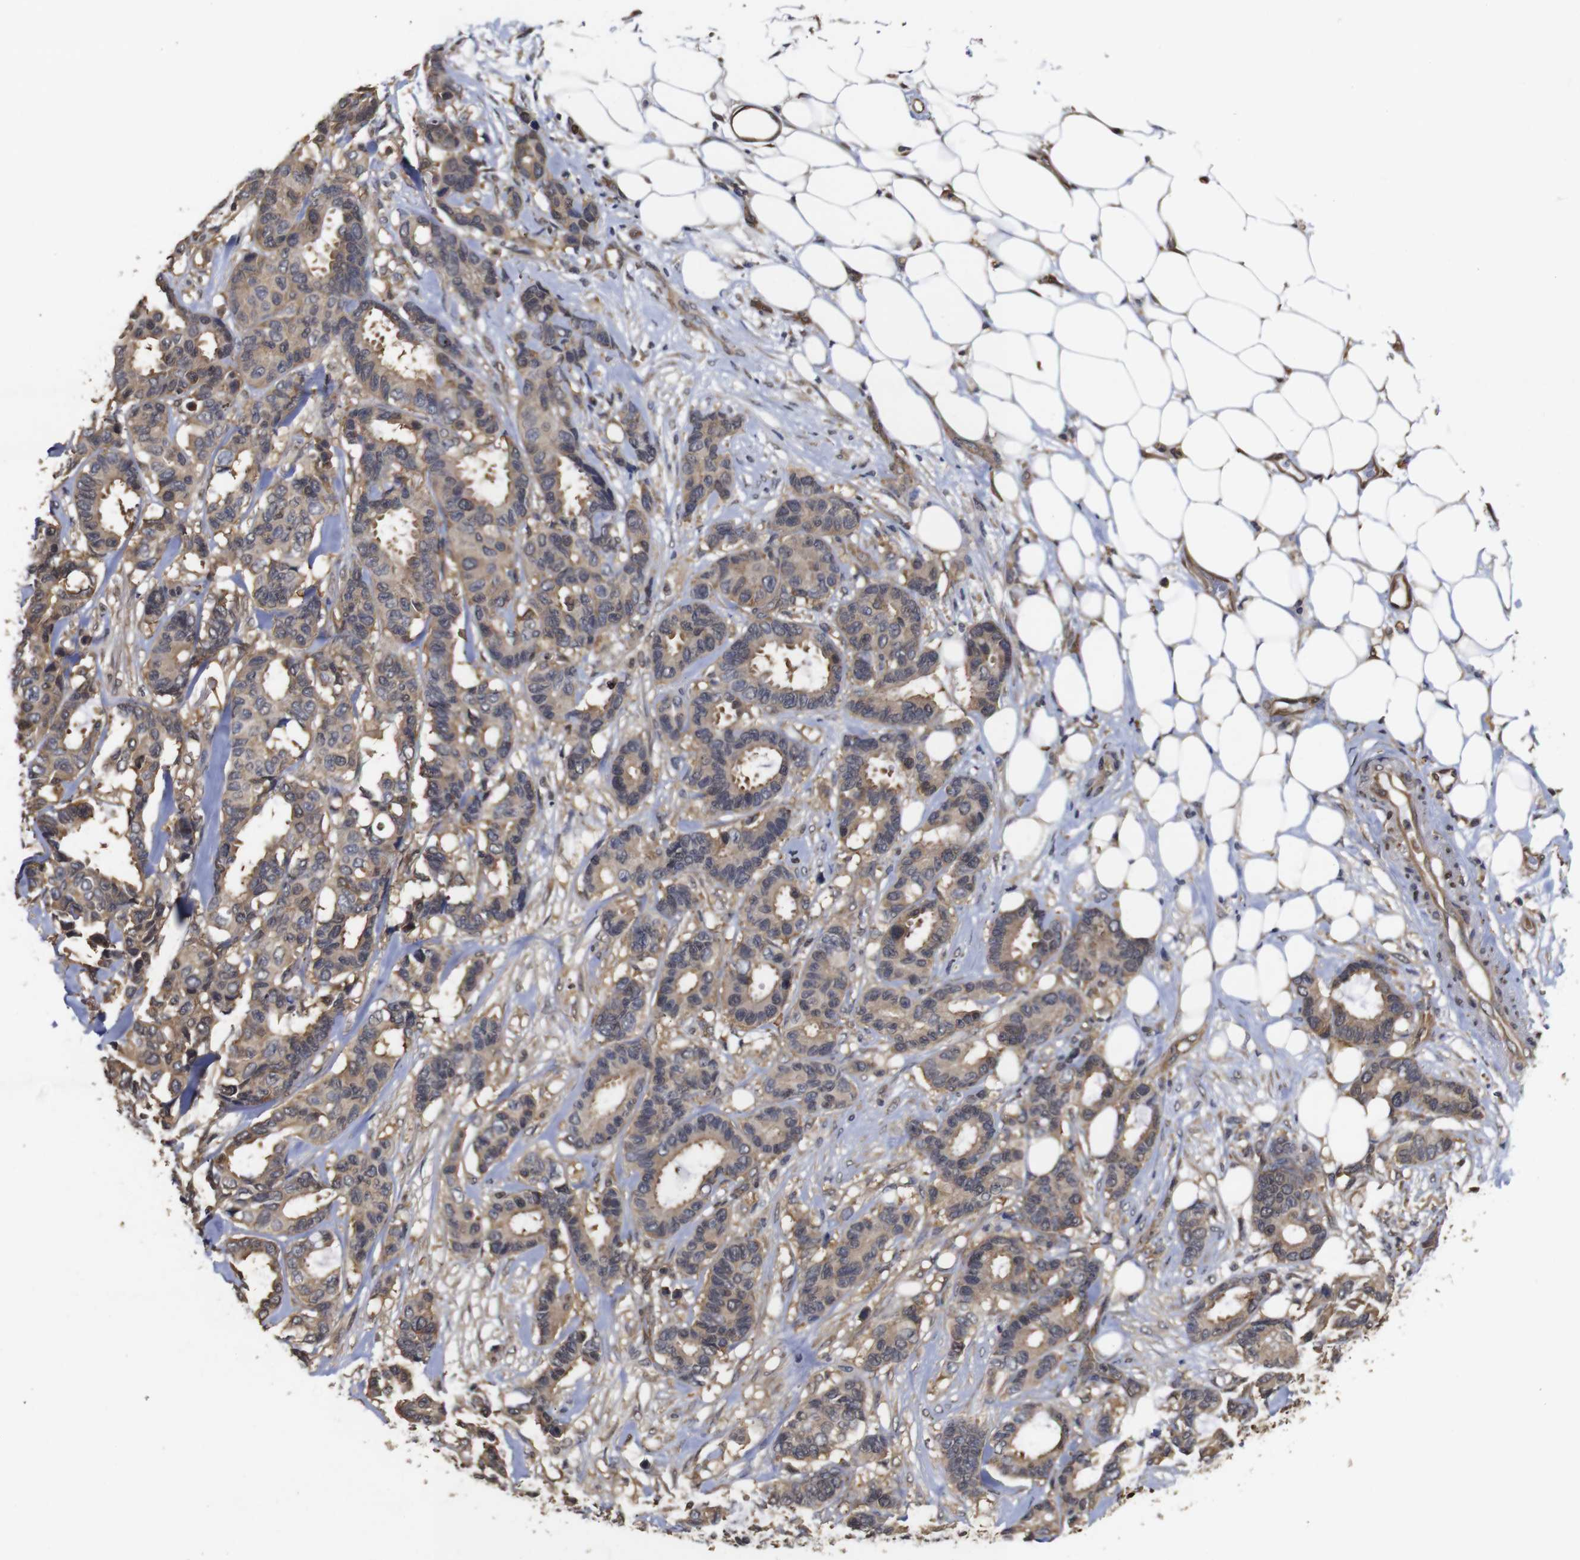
{"staining": {"intensity": "weak", "quantity": ">75%", "location": "cytoplasmic/membranous"}, "tissue": "breast cancer", "cell_type": "Tumor cells", "image_type": "cancer", "snomed": [{"axis": "morphology", "description": "Duct carcinoma"}, {"axis": "topography", "description": "Breast"}], "caption": "Breast cancer (infiltrating ductal carcinoma) stained for a protein (brown) exhibits weak cytoplasmic/membranous positive positivity in about >75% of tumor cells.", "gene": "SUMO3", "patient": {"sex": "female", "age": 87}}